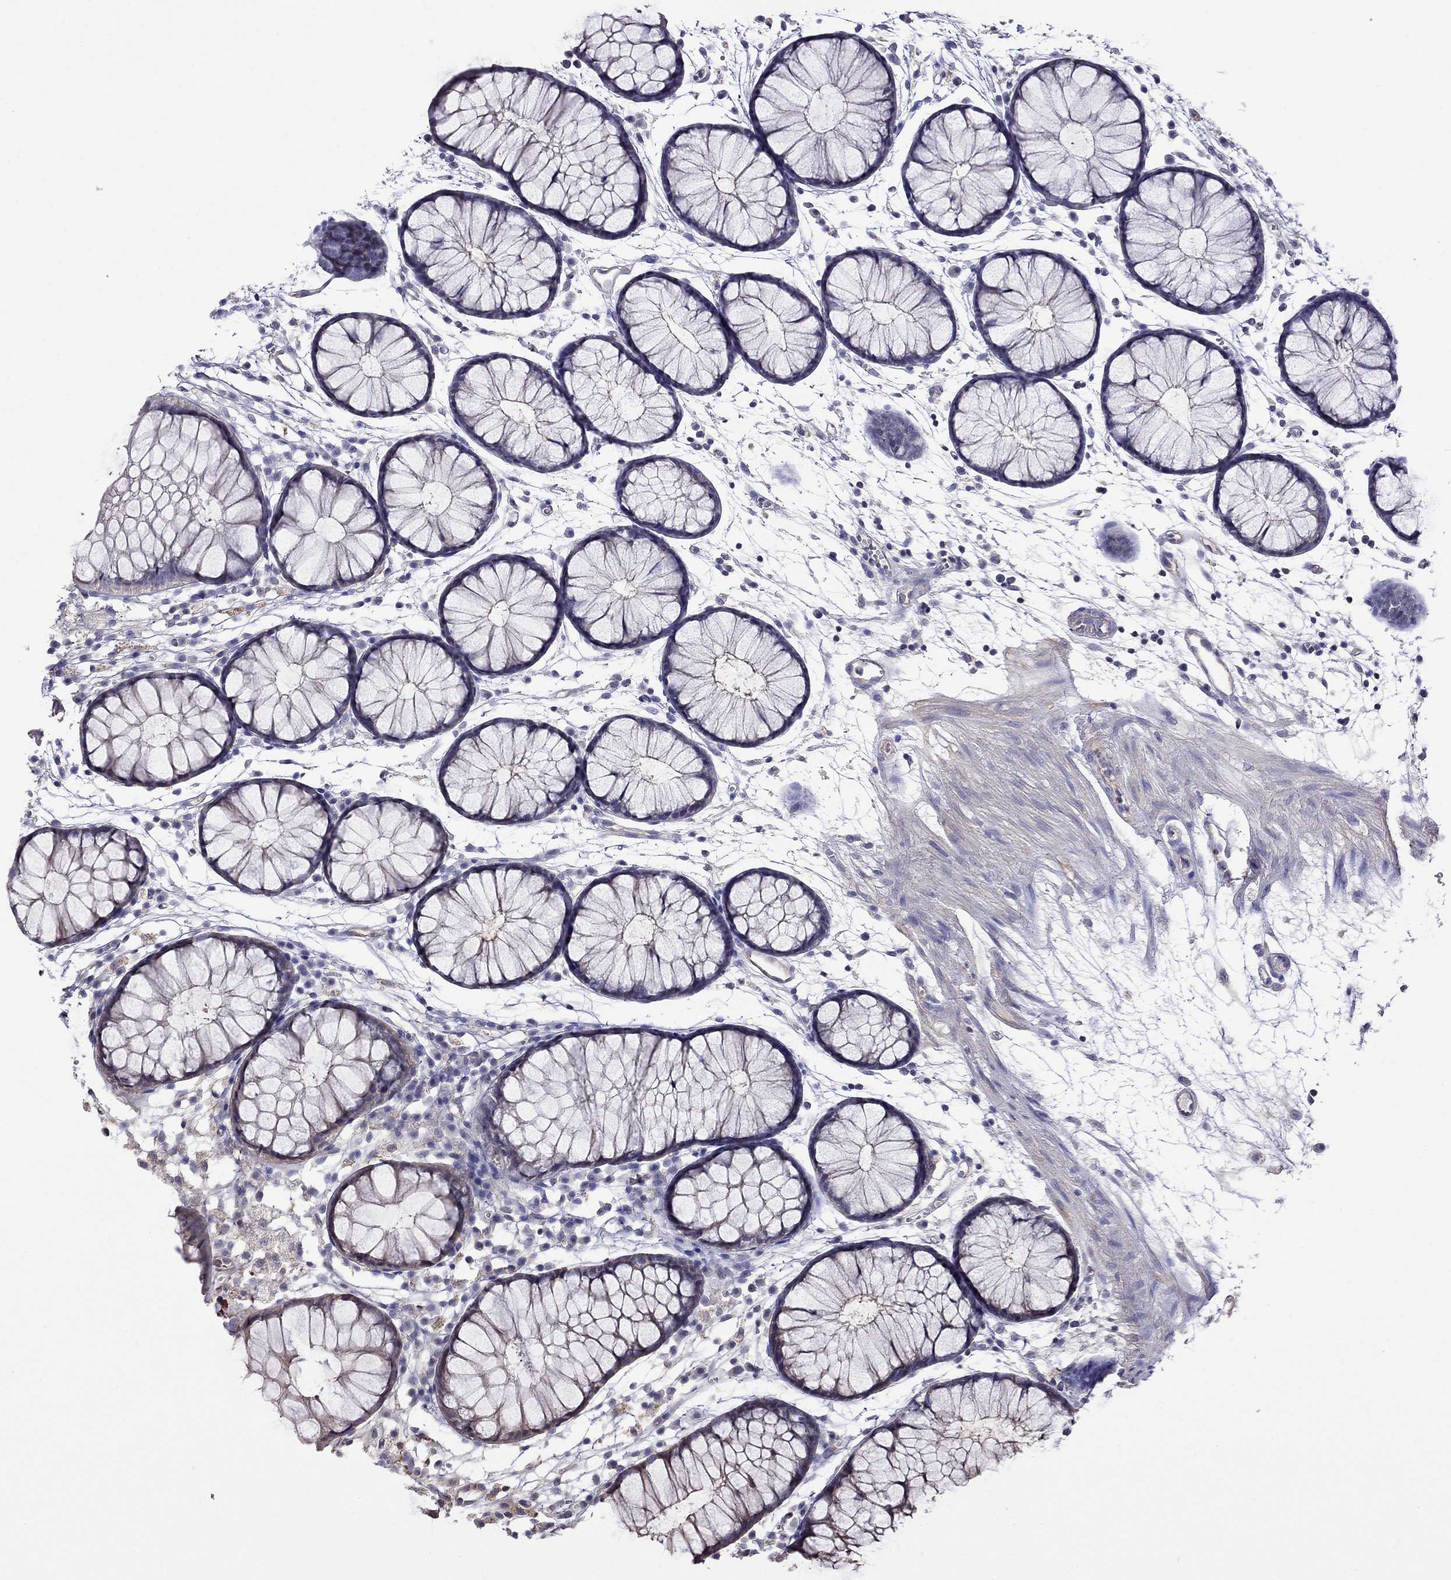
{"staining": {"intensity": "negative", "quantity": "none", "location": "none"}, "tissue": "colon", "cell_type": "Endothelial cells", "image_type": "normal", "snomed": [{"axis": "morphology", "description": "Normal tissue, NOS"}, {"axis": "morphology", "description": "Adenocarcinoma, NOS"}, {"axis": "topography", "description": "Colon"}], "caption": "The micrograph displays no significant positivity in endothelial cells of colon.", "gene": "GUCA1B", "patient": {"sex": "male", "age": 65}}